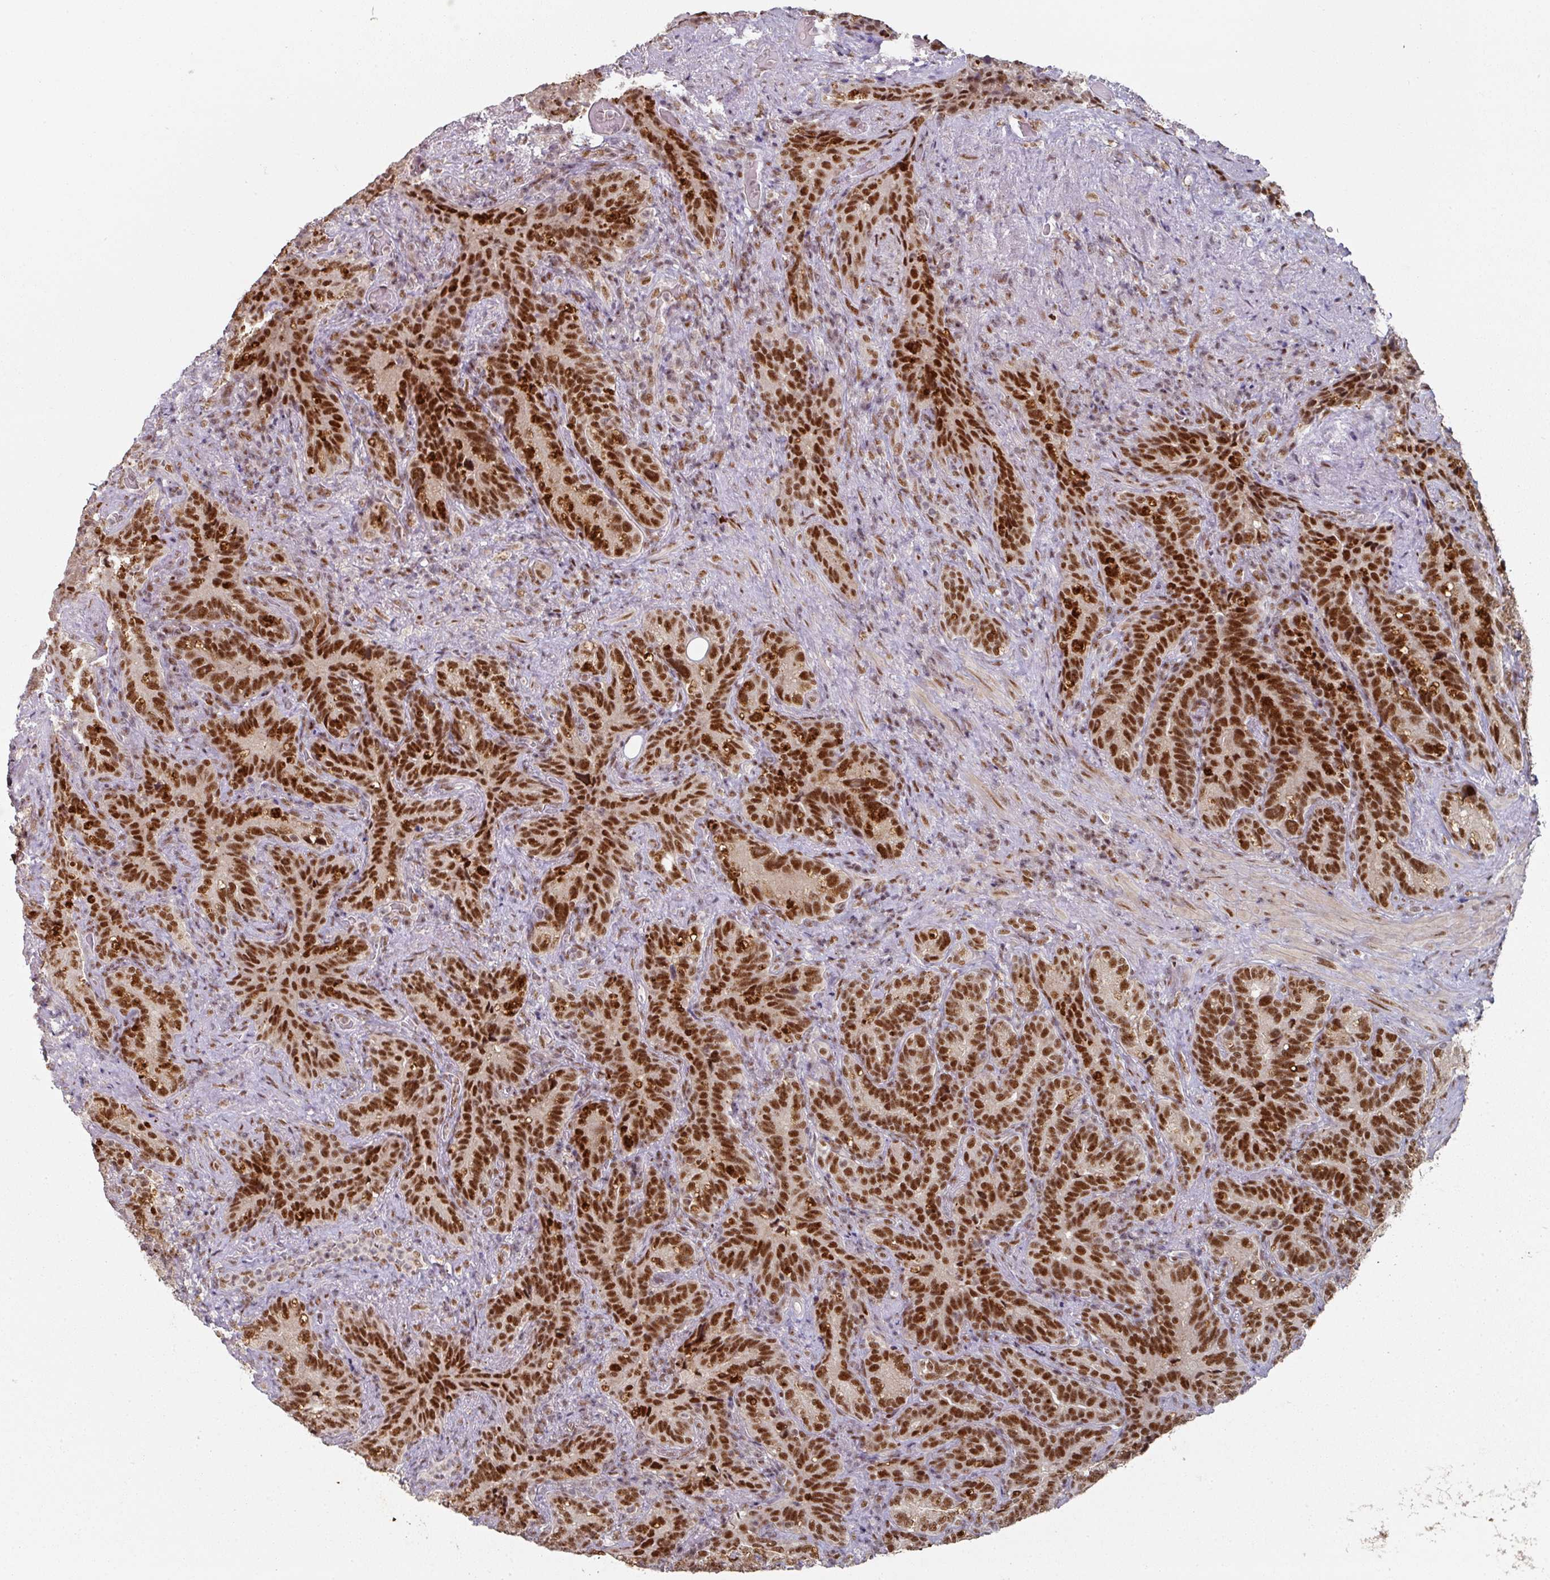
{"staining": {"intensity": "strong", "quantity": ">75%", "location": "nuclear"}, "tissue": "seminal vesicle", "cell_type": "Glandular cells", "image_type": "normal", "snomed": [{"axis": "morphology", "description": "Normal tissue, NOS"}, {"axis": "topography", "description": "Seminal veicle"}], "caption": "The immunohistochemical stain shows strong nuclear expression in glandular cells of benign seminal vesicle. Using DAB (brown) and hematoxylin (blue) stains, captured at high magnification using brightfield microscopy.", "gene": "ENSG00000289690", "patient": {"sex": "male", "age": 68}}